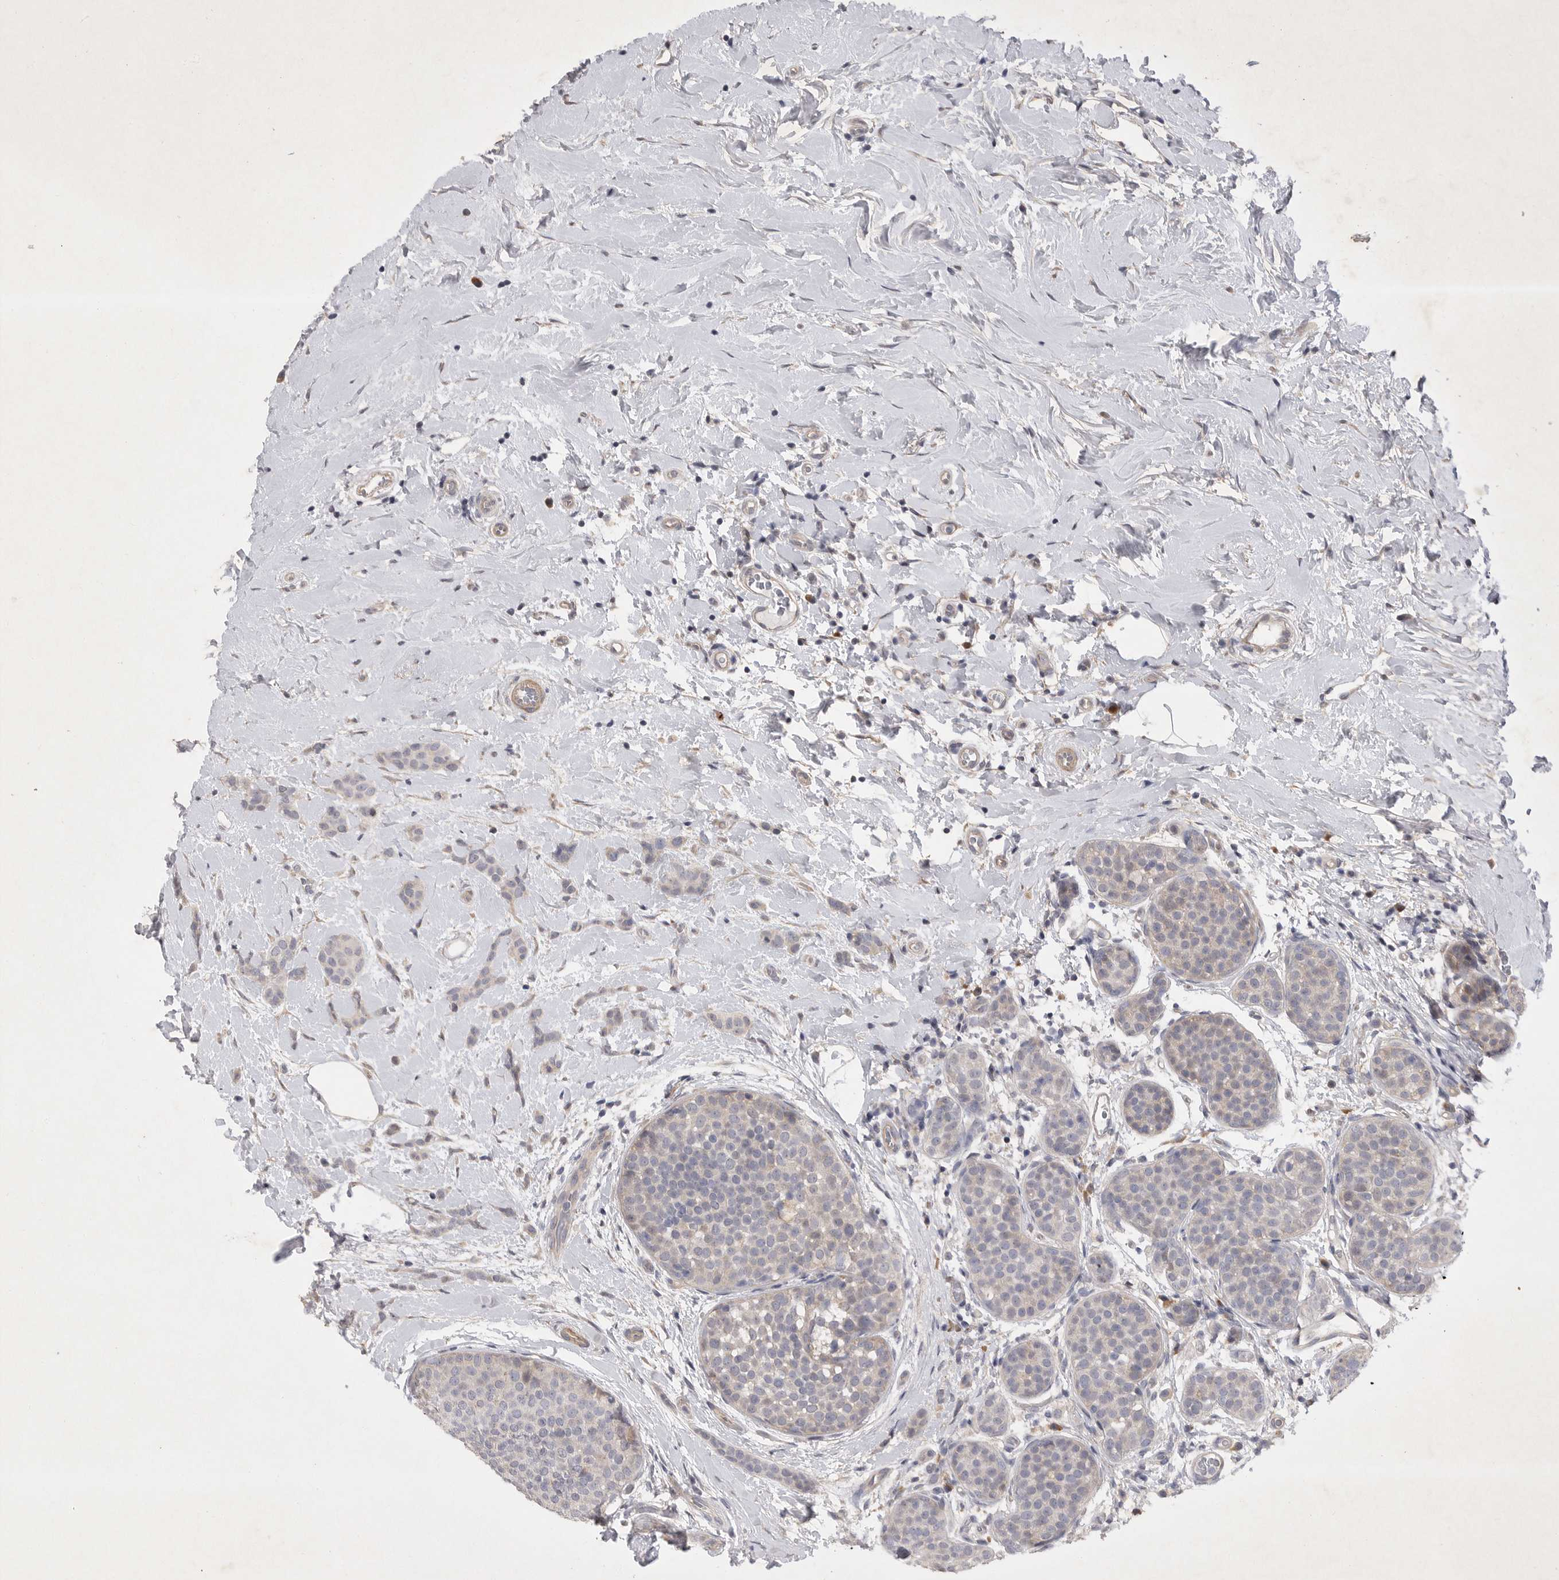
{"staining": {"intensity": "weak", "quantity": "<25%", "location": "cytoplasmic/membranous"}, "tissue": "breast cancer", "cell_type": "Tumor cells", "image_type": "cancer", "snomed": [{"axis": "morphology", "description": "Lobular carcinoma, in situ"}, {"axis": "morphology", "description": "Lobular carcinoma"}, {"axis": "topography", "description": "Breast"}], "caption": "Immunohistochemical staining of breast cancer (lobular carcinoma) shows no significant positivity in tumor cells.", "gene": "EDEM3", "patient": {"sex": "female", "age": 41}}